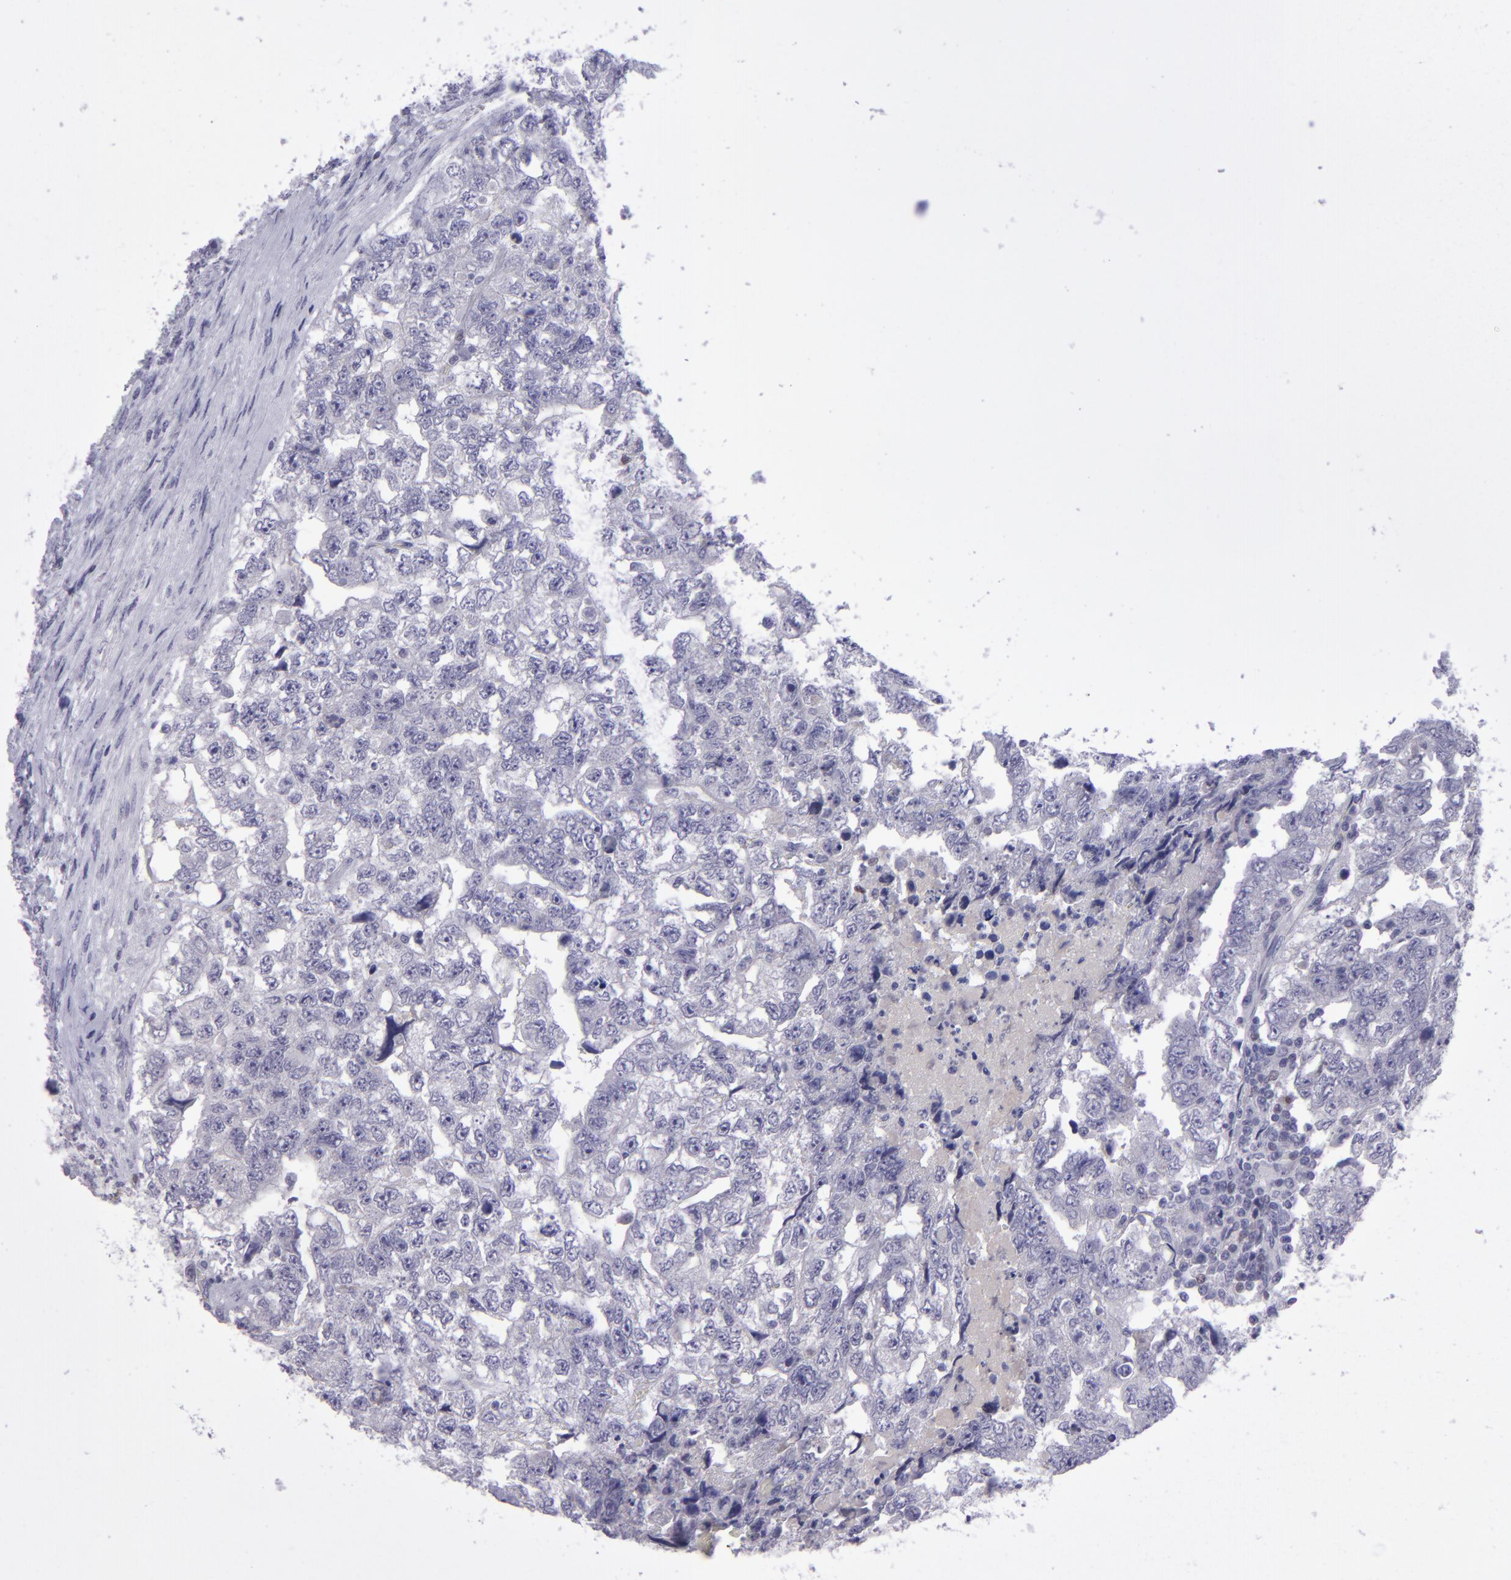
{"staining": {"intensity": "negative", "quantity": "none", "location": "none"}, "tissue": "testis cancer", "cell_type": "Tumor cells", "image_type": "cancer", "snomed": [{"axis": "morphology", "description": "Carcinoma, Embryonal, NOS"}, {"axis": "topography", "description": "Testis"}], "caption": "A high-resolution photomicrograph shows immunohistochemistry staining of testis cancer (embryonal carcinoma), which exhibits no significant positivity in tumor cells. (DAB immunohistochemistry, high magnification).", "gene": "POU2F2", "patient": {"sex": "male", "age": 36}}